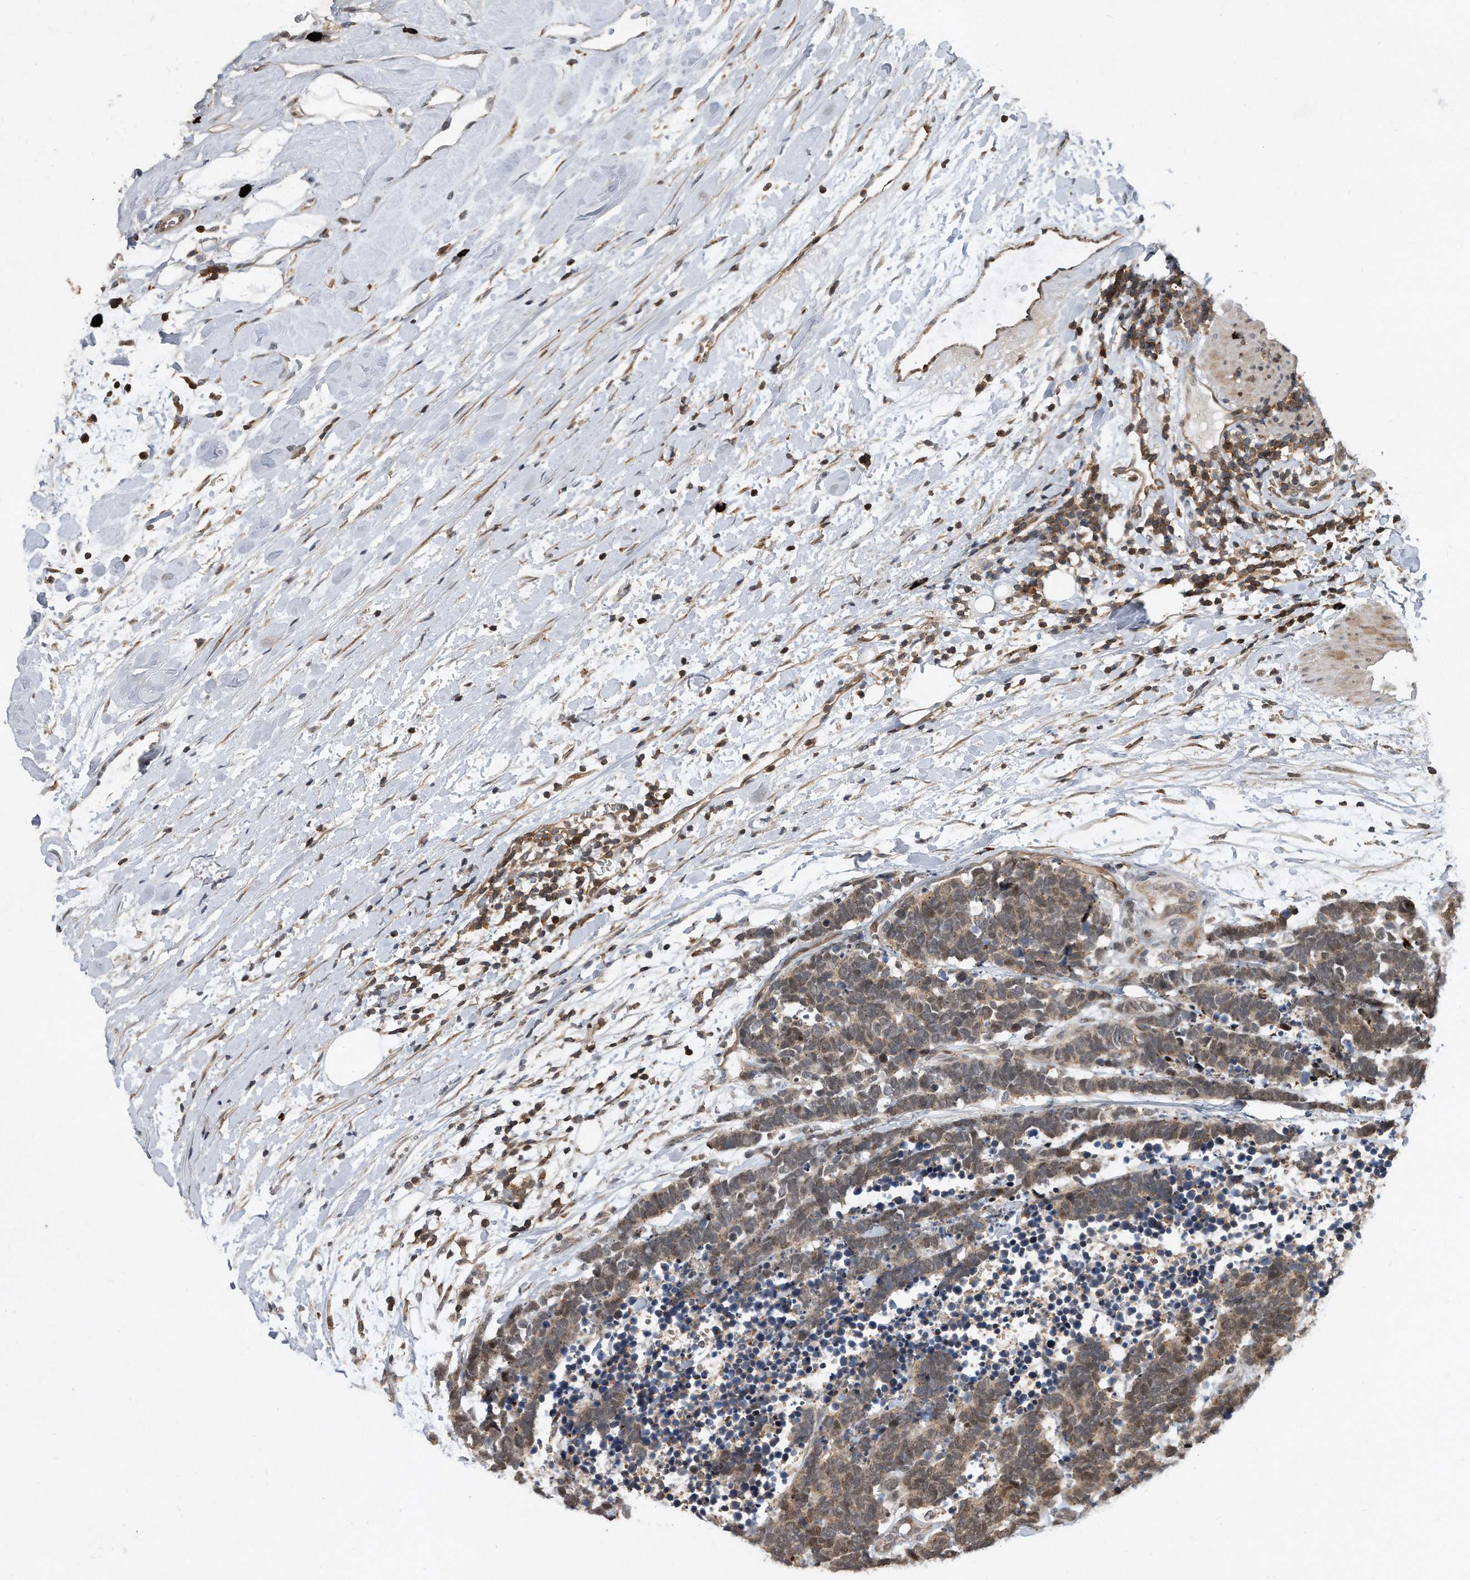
{"staining": {"intensity": "weak", "quantity": "25%-75%", "location": "cytoplasmic/membranous,nuclear"}, "tissue": "carcinoid", "cell_type": "Tumor cells", "image_type": "cancer", "snomed": [{"axis": "morphology", "description": "Carcinoma, NOS"}, {"axis": "morphology", "description": "Carcinoid, malignant, NOS"}, {"axis": "topography", "description": "Urinary bladder"}], "caption": "Protein staining by immunohistochemistry (IHC) displays weak cytoplasmic/membranous and nuclear expression in about 25%-75% of tumor cells in carcinoid.", "gene": "PGBD2", "patient": {"sex": "male", "age": 57}}